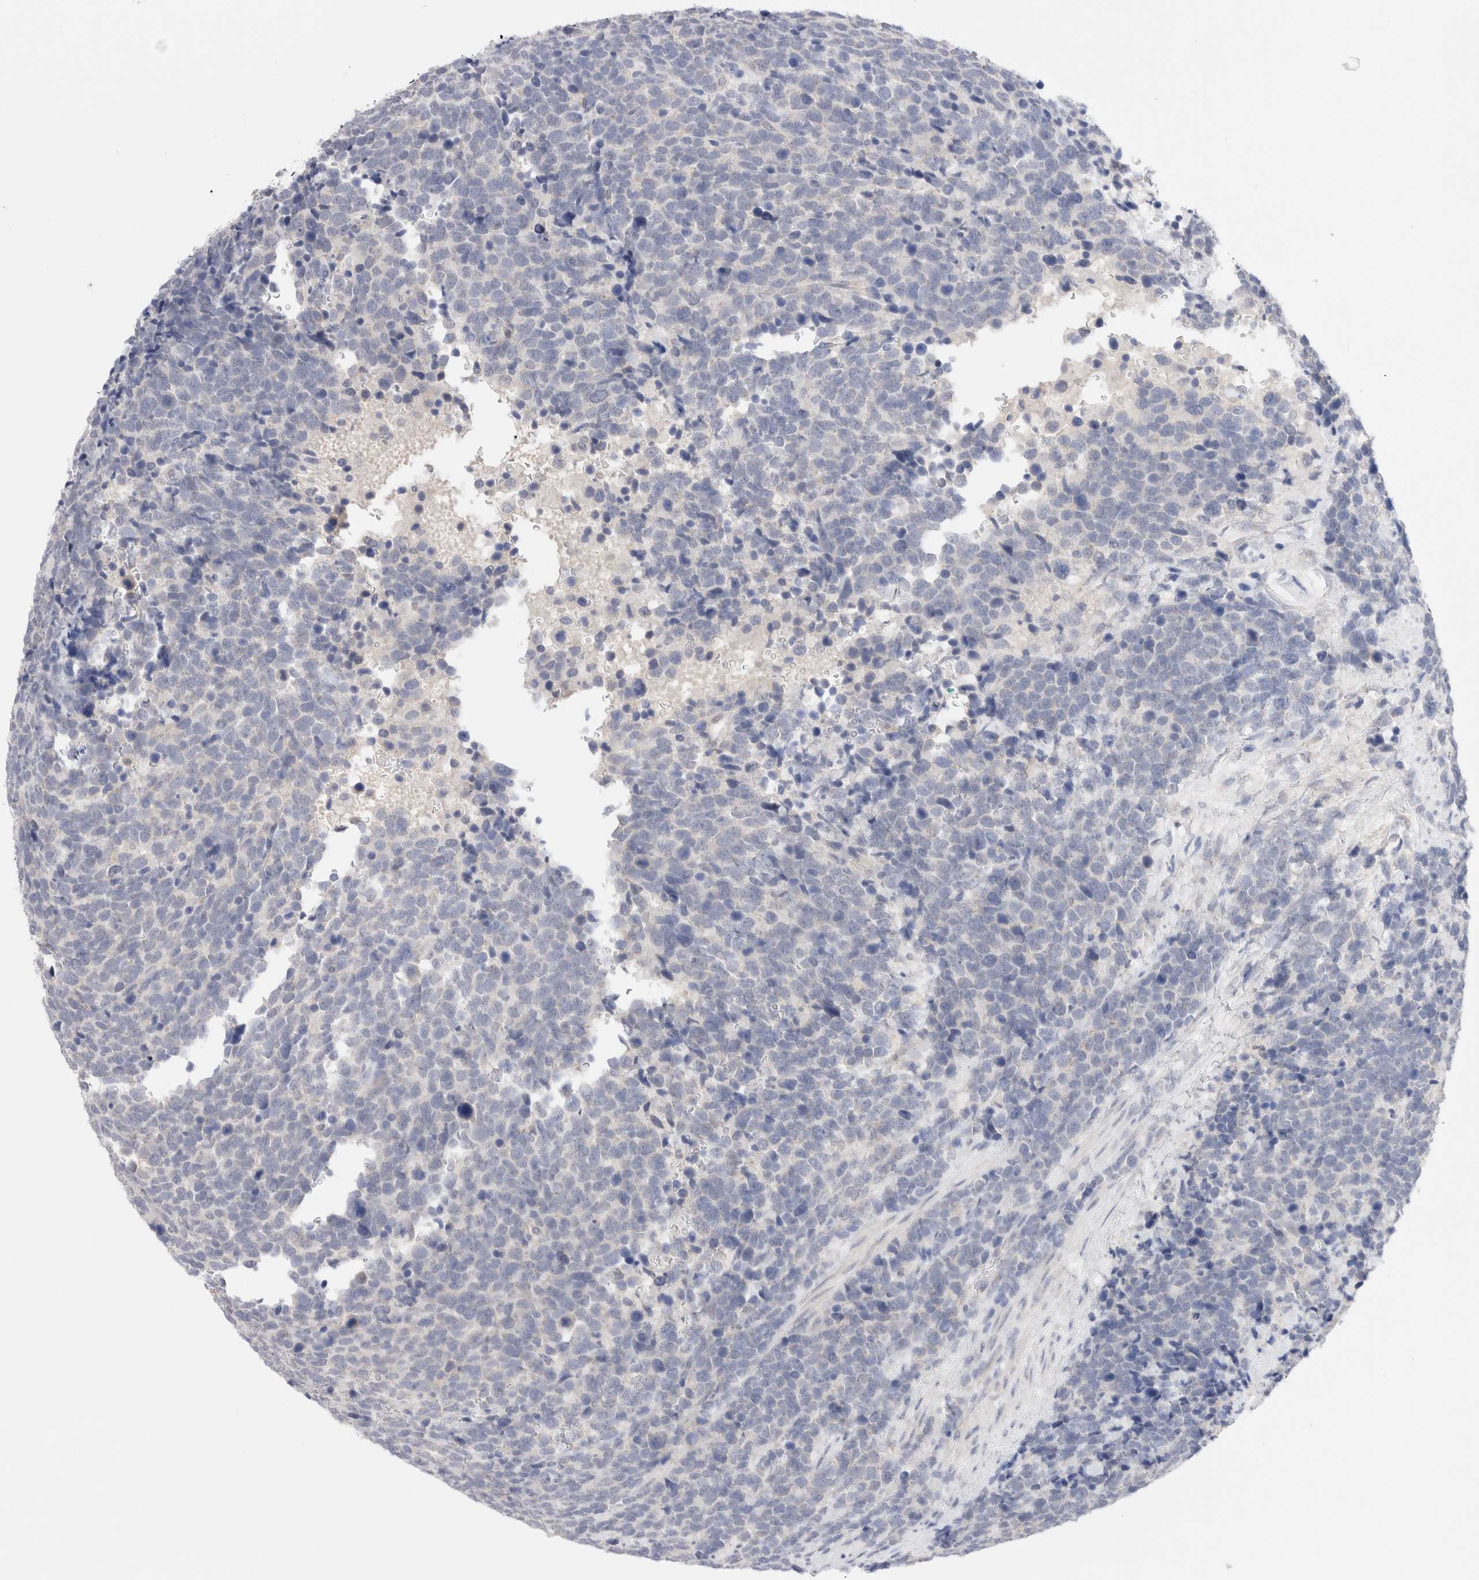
{"staining": {"intensity": "negative", "quantity": "none", "location": "none"}, "tissue": "urothelial cancer", "cell_type": "Tumor cells", "image_type": "cancer", "snomed": [{"axis": "morphology", "description": "Urothelial carcinoma, High grade"}, {"axis": "topography", "description": "Urinary bladder"}], "caption": "Immunohistochemistry (IHC) image of neoplastic tissue: human urothelial carcinoma (high-grade) stained with DAB (3,3'-diaminobenzidine) demonstrates no significant protein staining in tumor cells.", "gene": "SPATA20", "patient": {"sex": "female", "age": 82}}